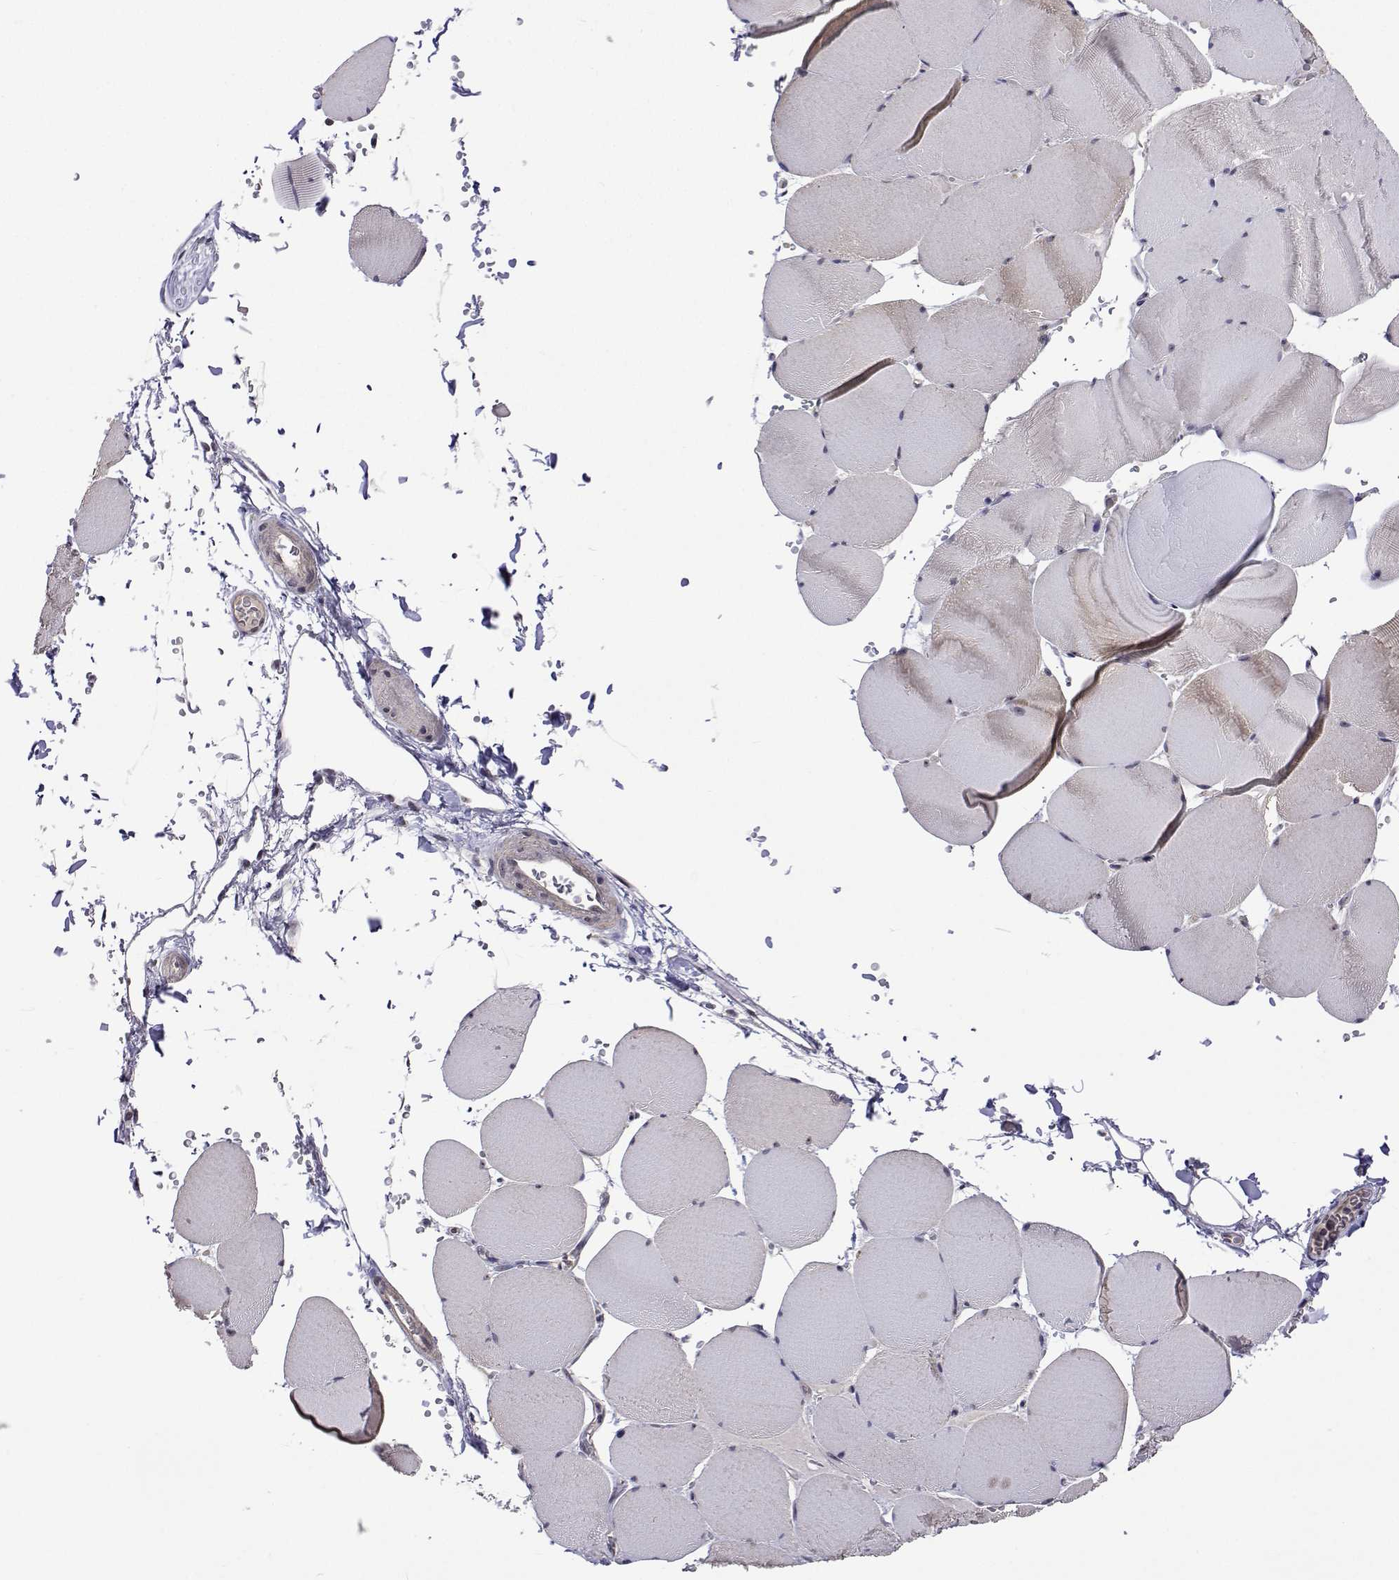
{"staining": {"intensity": "weak", "quantity": "<25%", "location": "none"}, "tissue": "skeletal muscle", "cell_type": "Myocytes", "image_type": "normal", "snomed": [{"axis": "morphology", "description": "Normal tissue, NOS"}, {"axis": "topography", "description": "Skeletal muscle"}, {"axis": "topography", "description": "Head-Neck"}], "caption": "The micrograph displays no significant positivity in myocytes of skeletal muscle.", "gene": "NHP2", "patient": {"sex": "male", "age": 66}}